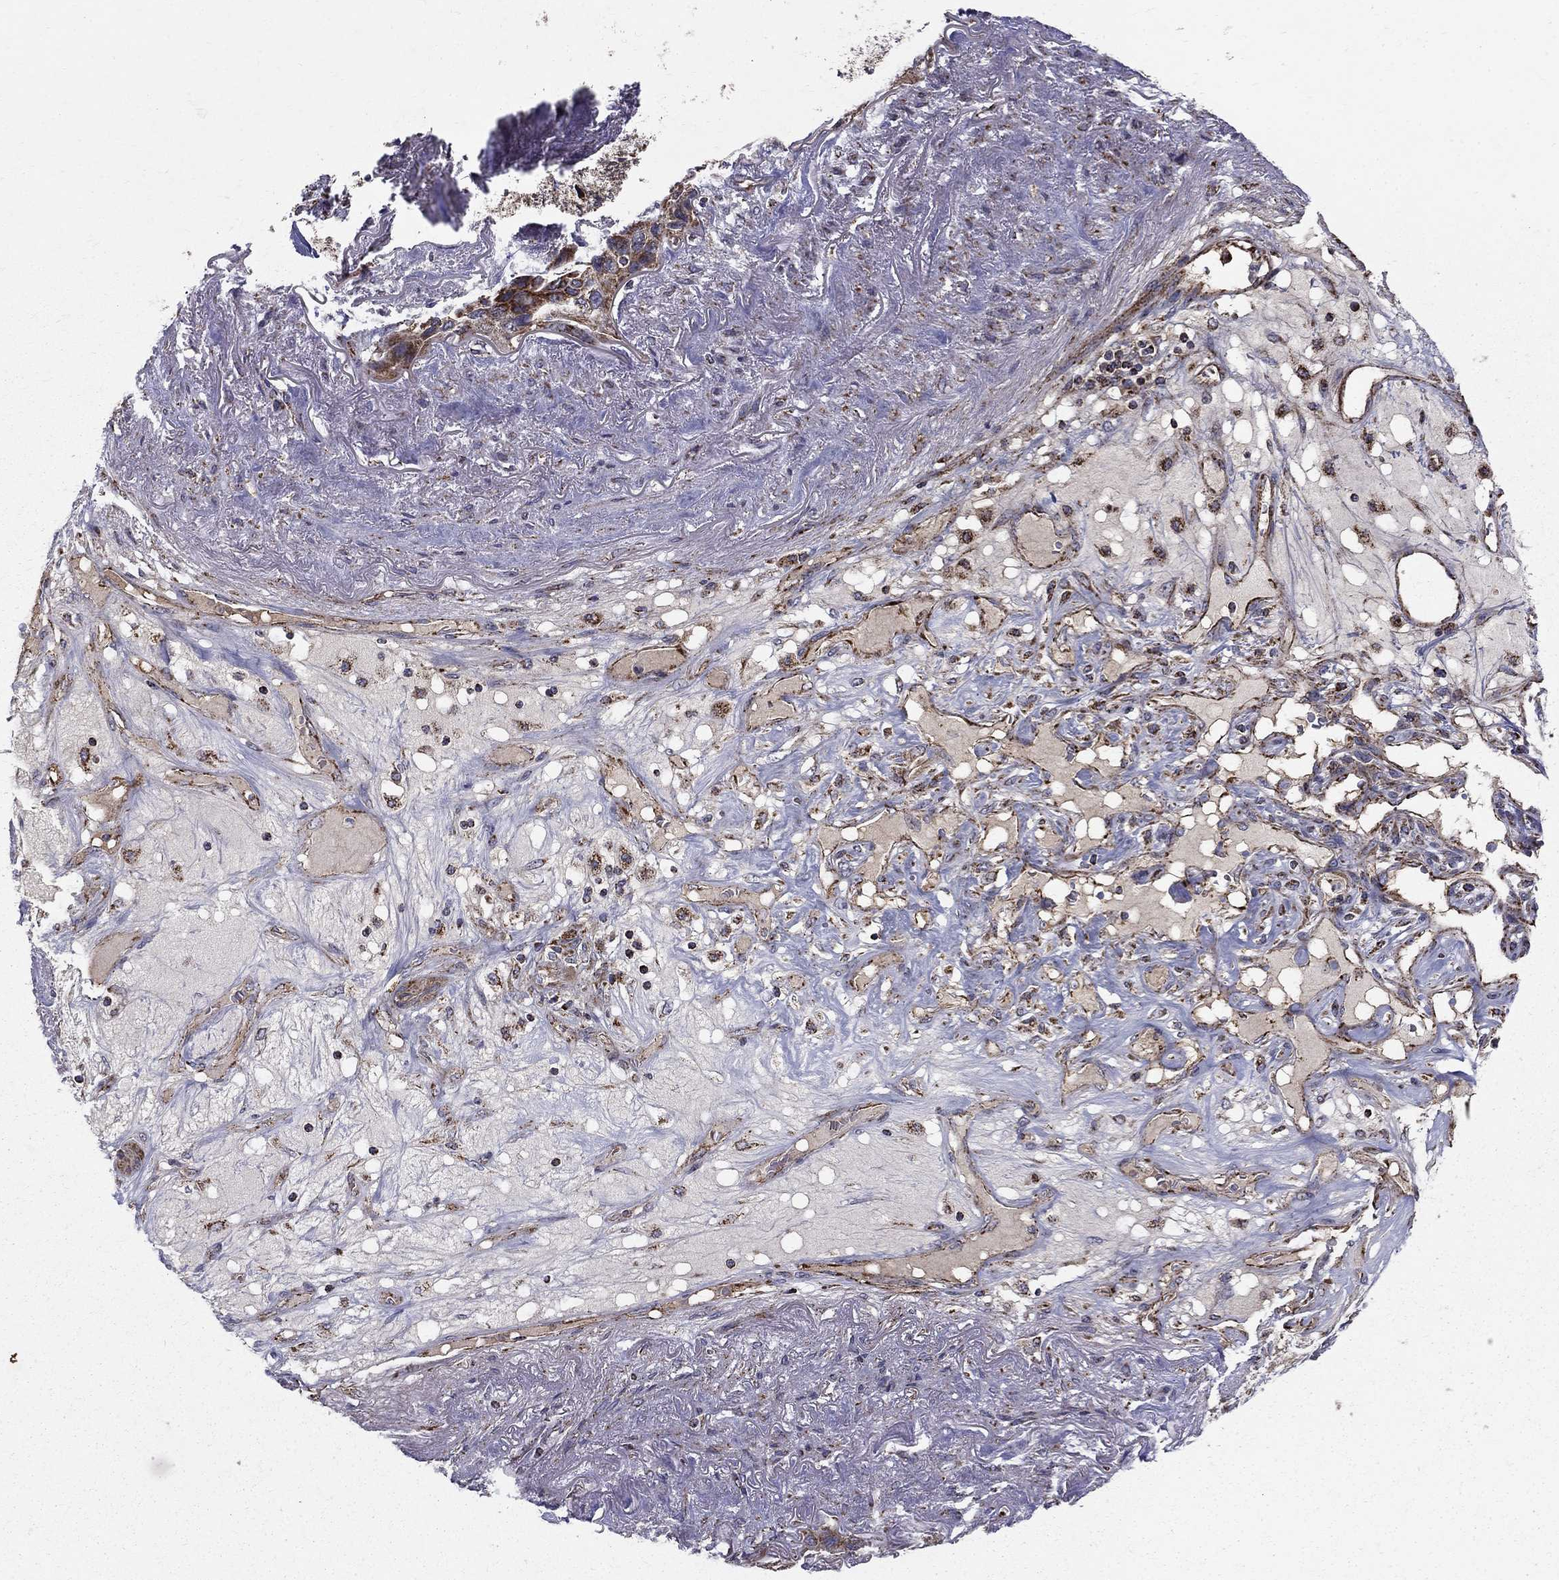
{"staining": {"intensity": "strong", "quantity": "<25%", "location": "cytoplasmic/membranous"}, "tissue": "lung cancer", "cell_type": "Tumor cells", "image_type": "cancer", "snomed": [{"axis": "morphology", "description": "Squamous cell carcinoma, NOS"}, {"axis": "topography", "description": "Lung"}], "caption": "Protein analysis of squamous cell carcinoma (lung) tissue reveals strong cytoplasmic/membranous expression in about <25% of tumor cells. (Stains: DAB in brown, nuclei in blue, Microscopy: brightfield microscopy at high magnification).", "gene": "NDUFS8", "patient": {"sex": "female", "age": 70}}